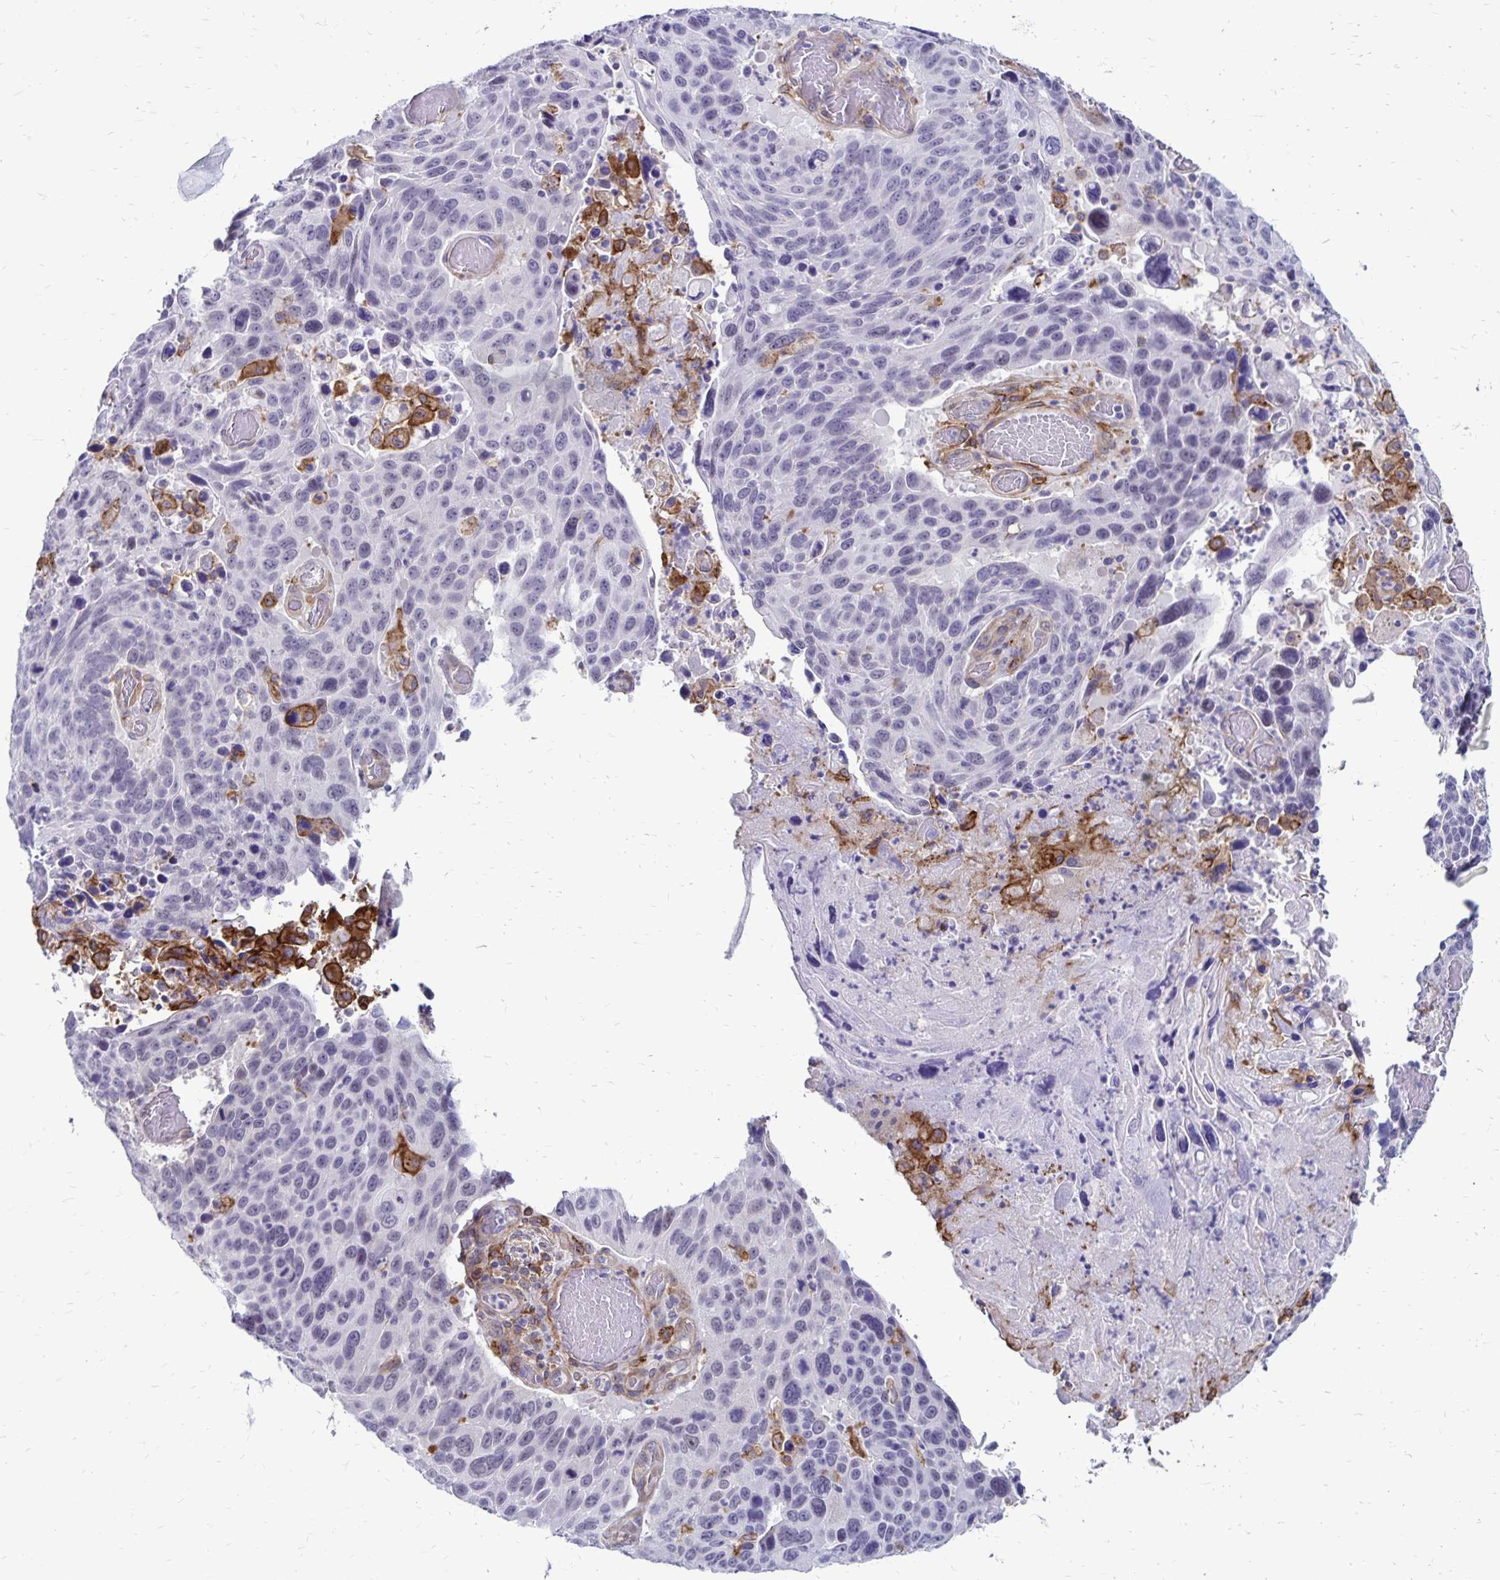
{"staining": {"intensity": "negative", "quantity": "none", "location": "none"}, "tissue": "lung cancer", "cell_type": "Tumor cells", "image_type": "cancer", "snomed": [{"axis": "morphology", "description": "Squamous cell carcinoma, NOS"}, {"axis": "topography", "description": "Lung"}], "caption": "Lung cancer (squamous cell carcinoma) was stained to show a protein in brown. There is no significant positivity in tumor cells.", "gene": "TNS3", "patient": {"sex": "male", "age": 68}}